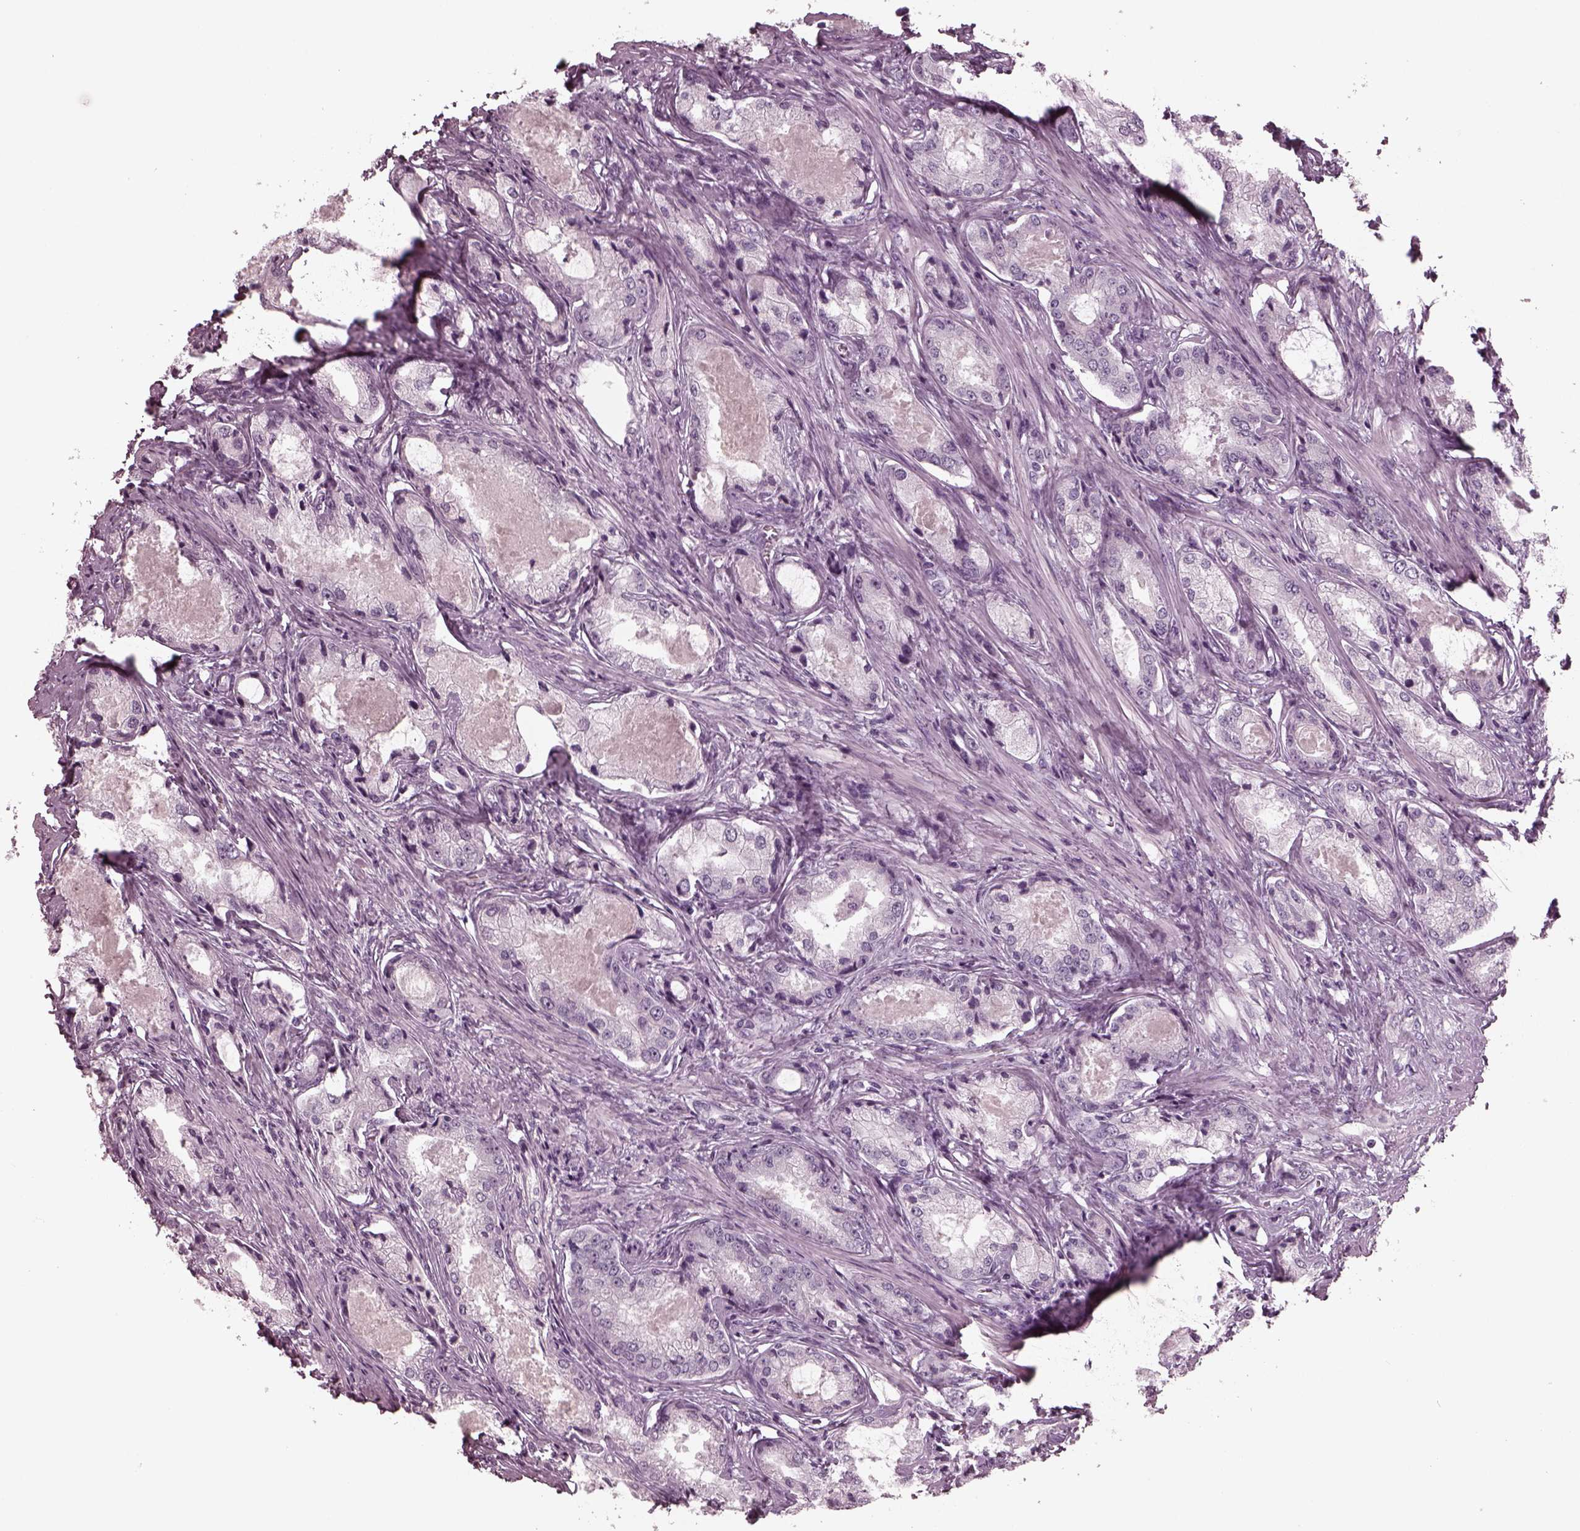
{"staining": {"intensity": "negative", "quantity": "none", "location": "none"}, "tissue": "prostate cancer", "cell_type": "Tumor cells", "image_type": "cancer", "snomed": [{"axis": "morphology", "description": "Adenocarcinoma, Low grade"}, {"axis": "topography", "description": "Prostate"}], "caption": "DAB (3,3'-diaminobenzidine) immunohistochemical staining of human prostate cancer (low-grade adenocarcinoma) displays no significant positivity in tumor cells.", "gene": "RCVRN", "patient": {"sex": "male", "age": 68}}